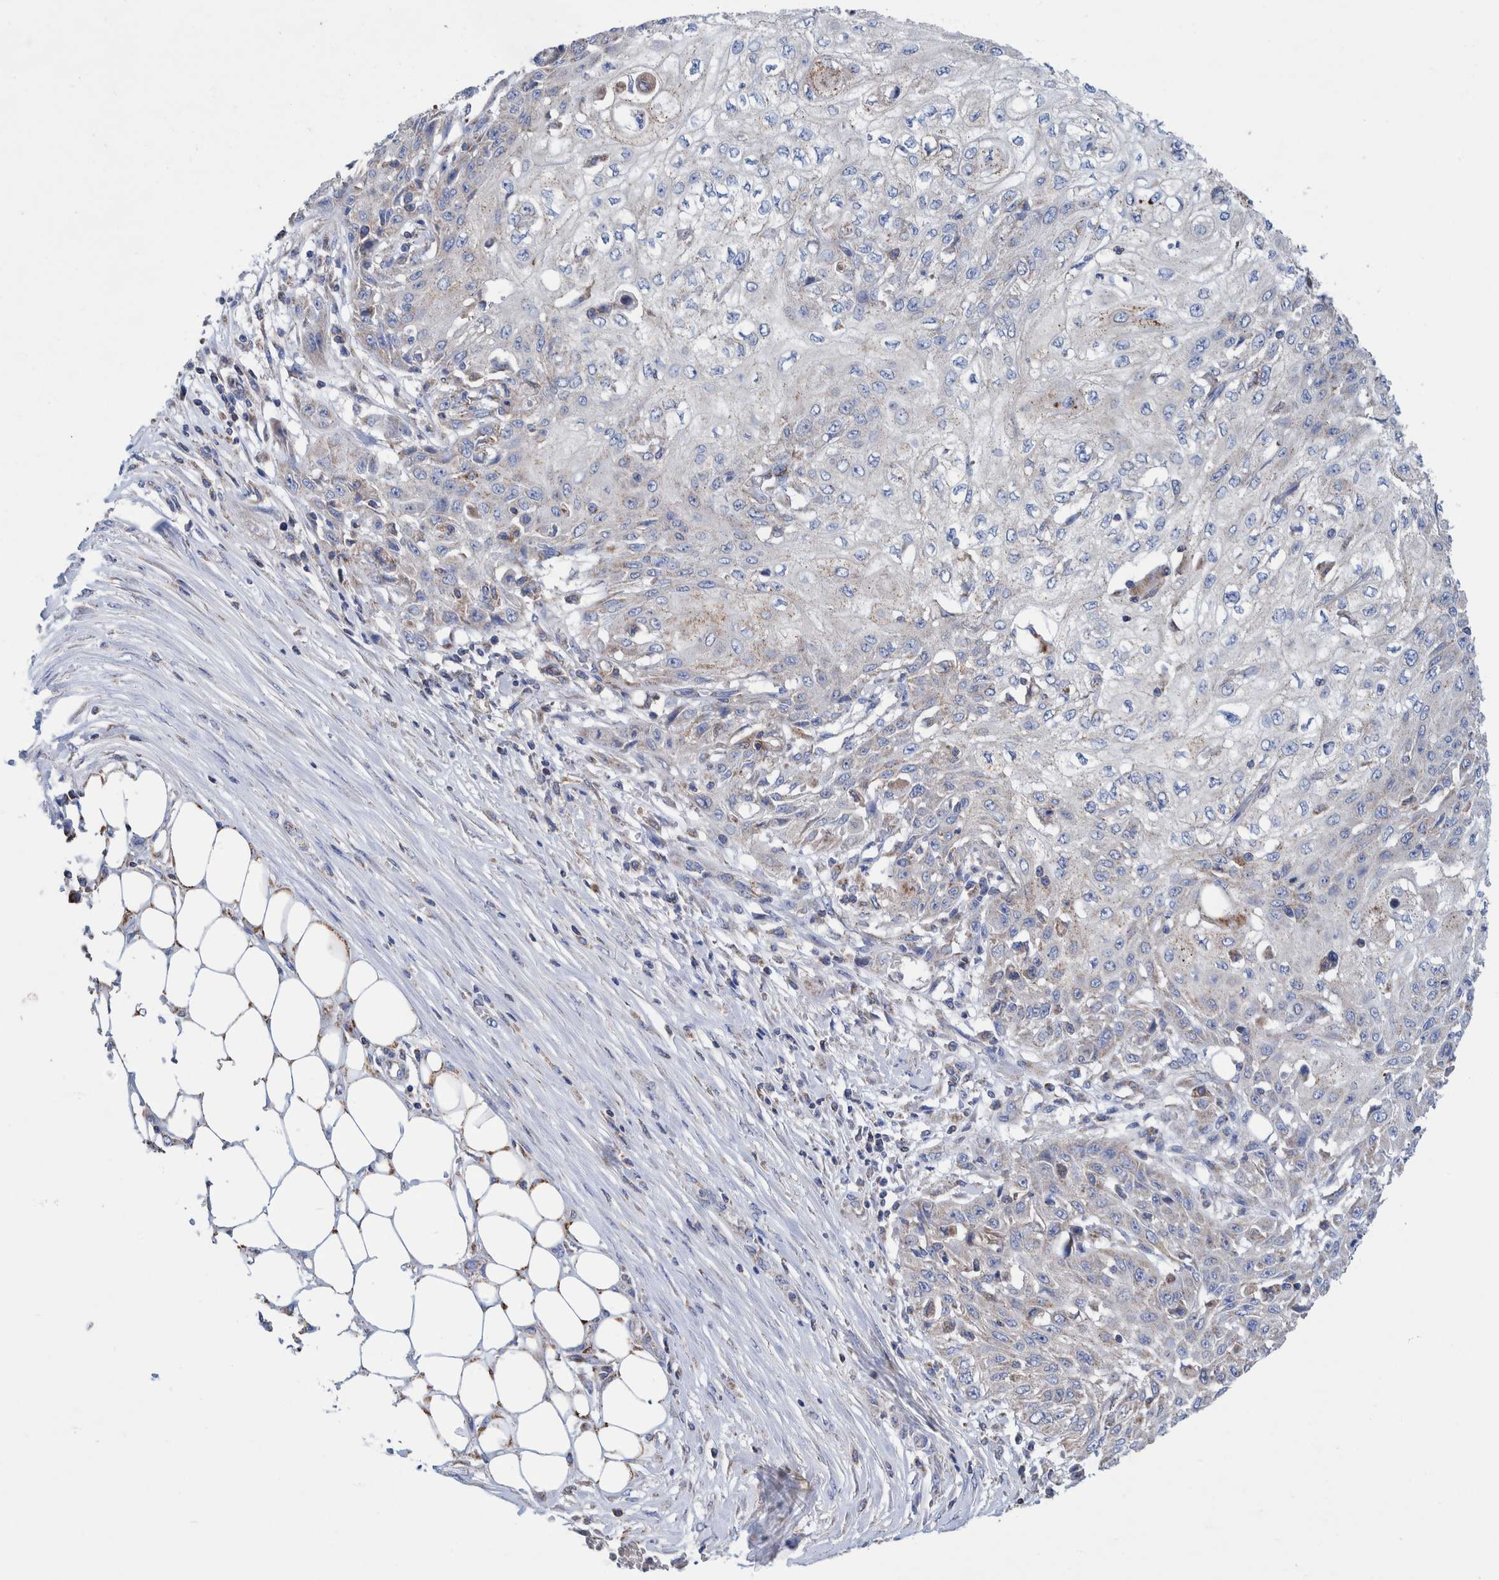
{"staining": {"intensity": "negative", "quantity": "none", "location": "none"}, "tissue": "skin cancer", "cell_type": "Tumor cells", "image_type": "cancer", "snomed": [{"axis": "morphology", "description": "Squamous cell carcinoma, NOS"}, {"axis": "morphology", "description": "Squamous cell carcinoma, metastatic, NOS"}, {"axis": "topography", "description": "Skin"}, {"axis": "topography", "description": "Lymph node"}], "caption": "Immunohistochemistry micrograph of human skin metastatic squamous cell carcinoma stained for a protein (brown), which displays no staining in tumor cells. (IHC, brightfield microscopy, high magnification).", "gene": "DECR1", "patient": {"sex": "male", "age": 75}}